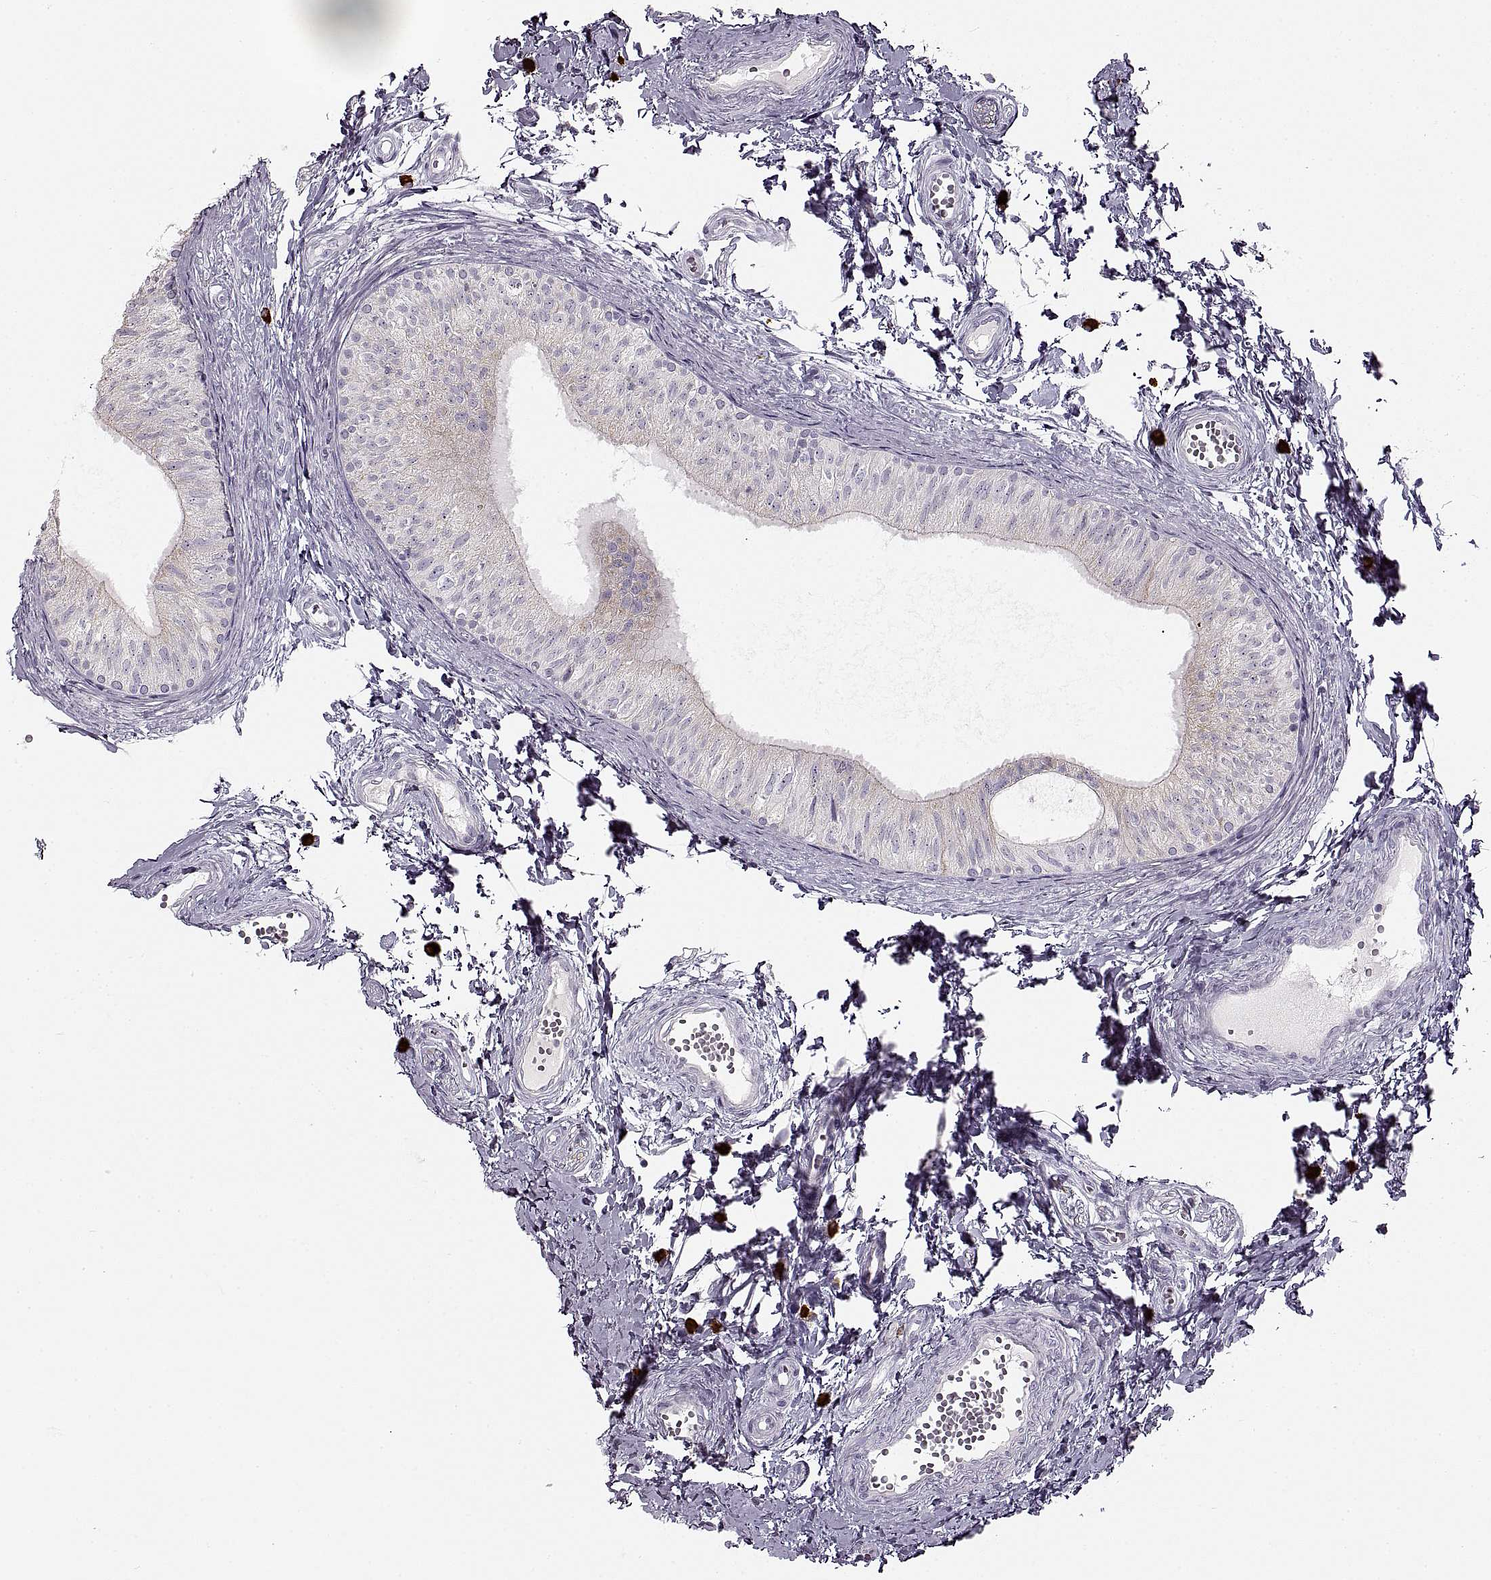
{"staining": {"intensity": "weak", "quantity": "<25%", "location": "cytoplasmic/membranous"}, "tissue": "epididymis", "cell_type": "Glandular cells", "image_type": "normal", "snomed": [{"axis": "morphology", "description": "Normal tissue, NOS"}, {"axis": "topography", "description": "Epididymis"}], "caption": "A high-resolution image shows immunohistochemistry (IHC) staining of normal epididymis, which displays no significant positivity in glandular cells.", "gene": "CNTN1", "patient": {"sex": "male", "age": 22}}